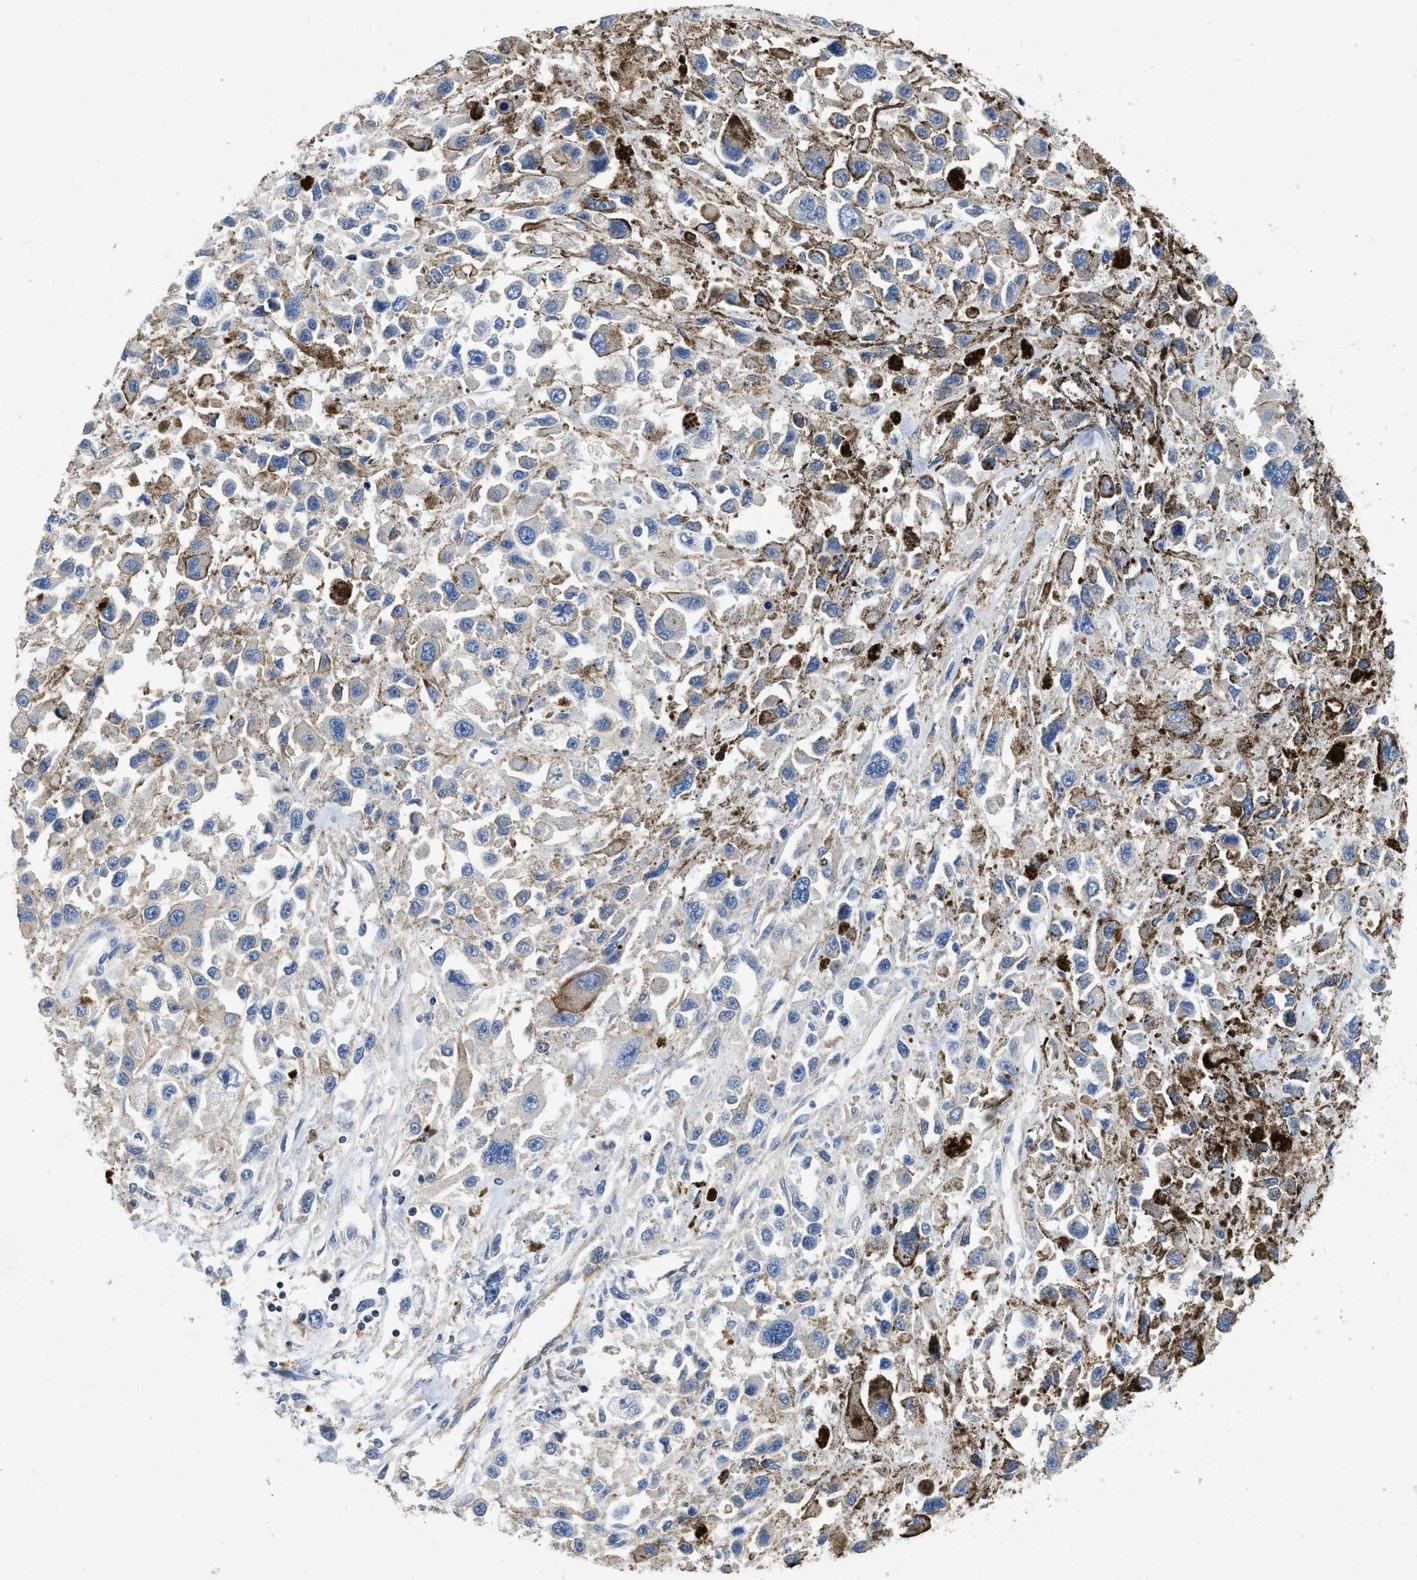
{"staining": {"intensity": "negative", "quantity": "none", "location": "none"}, "tissue": "melanoma", "cell_type": "Tumor cells", "image_type": "cancer", "snomed": [{"axis": "morphology", "description": "Malignant melanoma, Metastatic site"}, {"axis": "topography", "description": "Lymph node"}], "caption": "A high-resolution micrograph shows immunohistochemistry staining of malignant melanoma (metastatic site), which displays no significant positivity in tumor cells.", "gene": "ENPP4", "patient": {"sex": "male", "age": 59}}